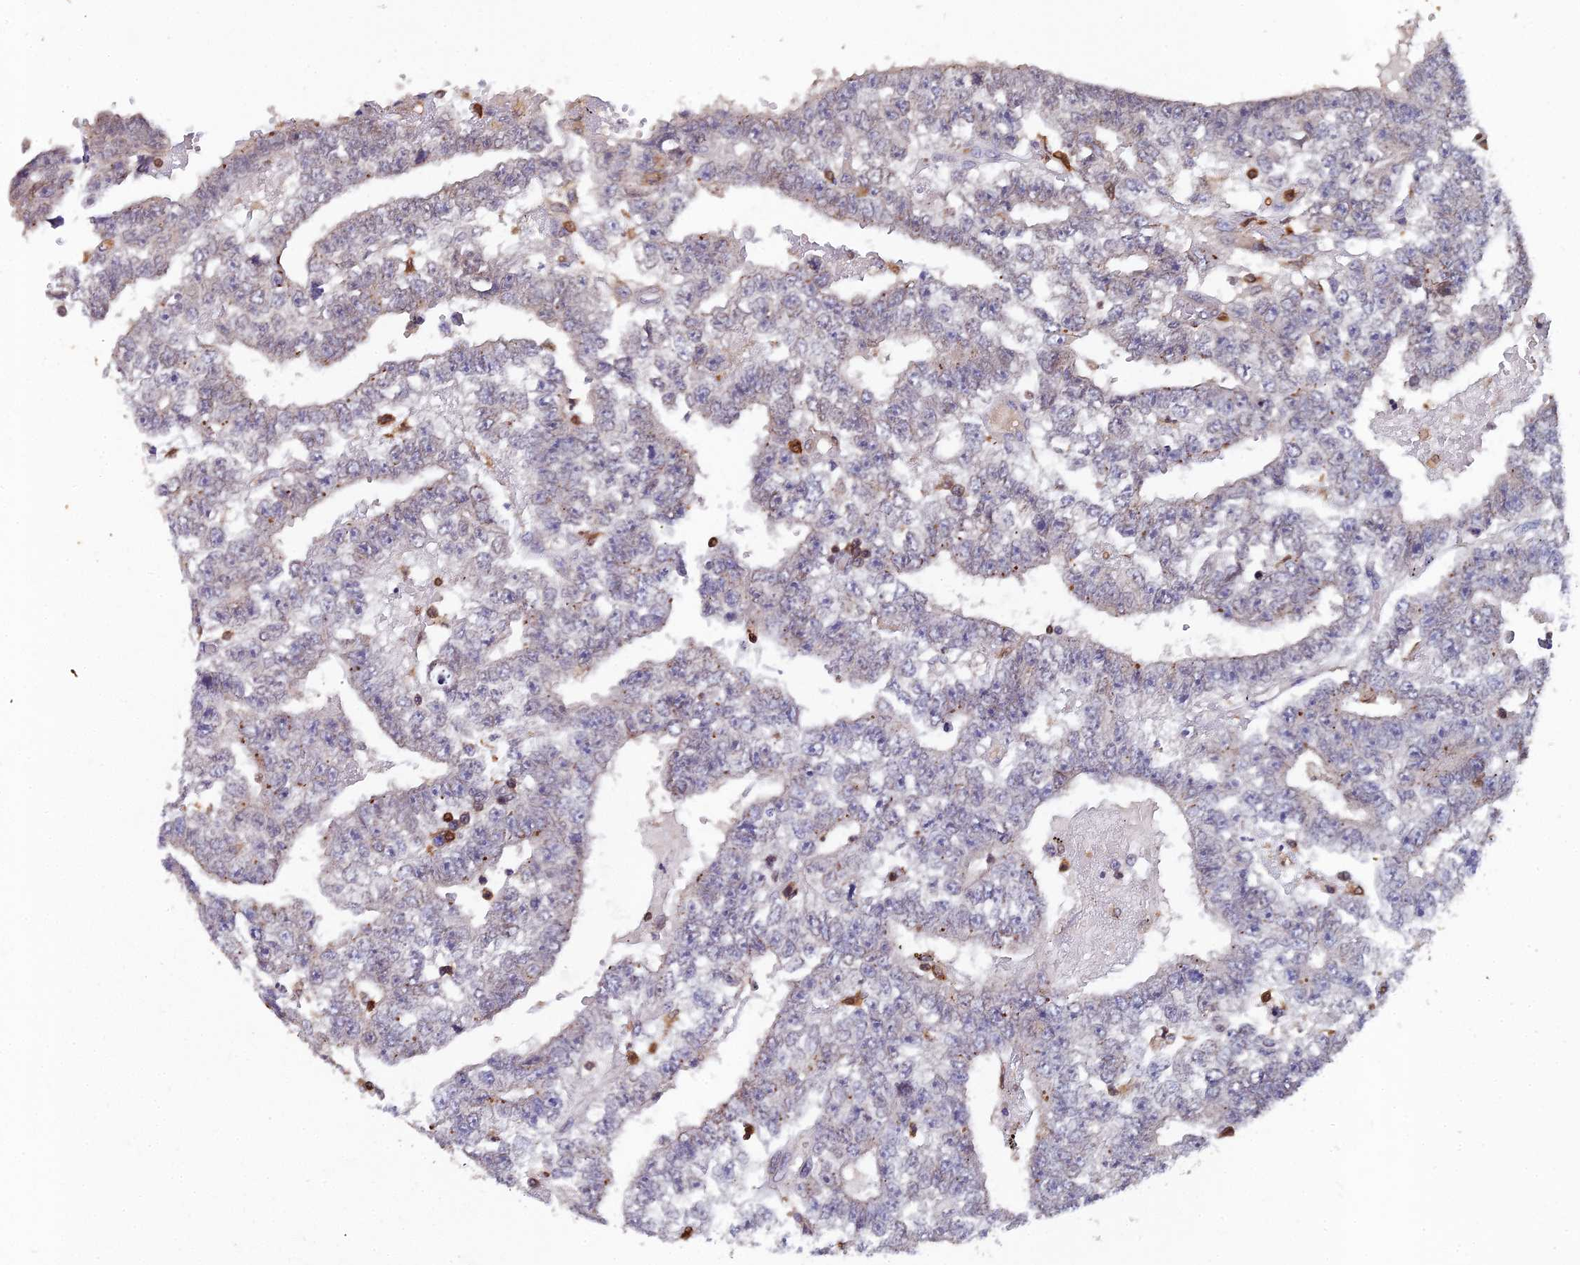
{"staining": {"intensity": "weak", "quantity": "<25%", "location": "cytoplasmic/membranous"}, "tissue": "testis cancer", "cell_type": "Tumor cells", "image_type": "cancer", "snomed": [{"axis": "morphology", "description": "Carcinoma, Embryonal, NOS"}, {"axis": "topography", "description": "Testis"}], "caption": "Immunohistochemical staining of testis cancer (embryonal carcinoma) displays no significant staining in tumor cells.", "gene": "GALK2", "patient": {"sex": "male", "age": 25}}